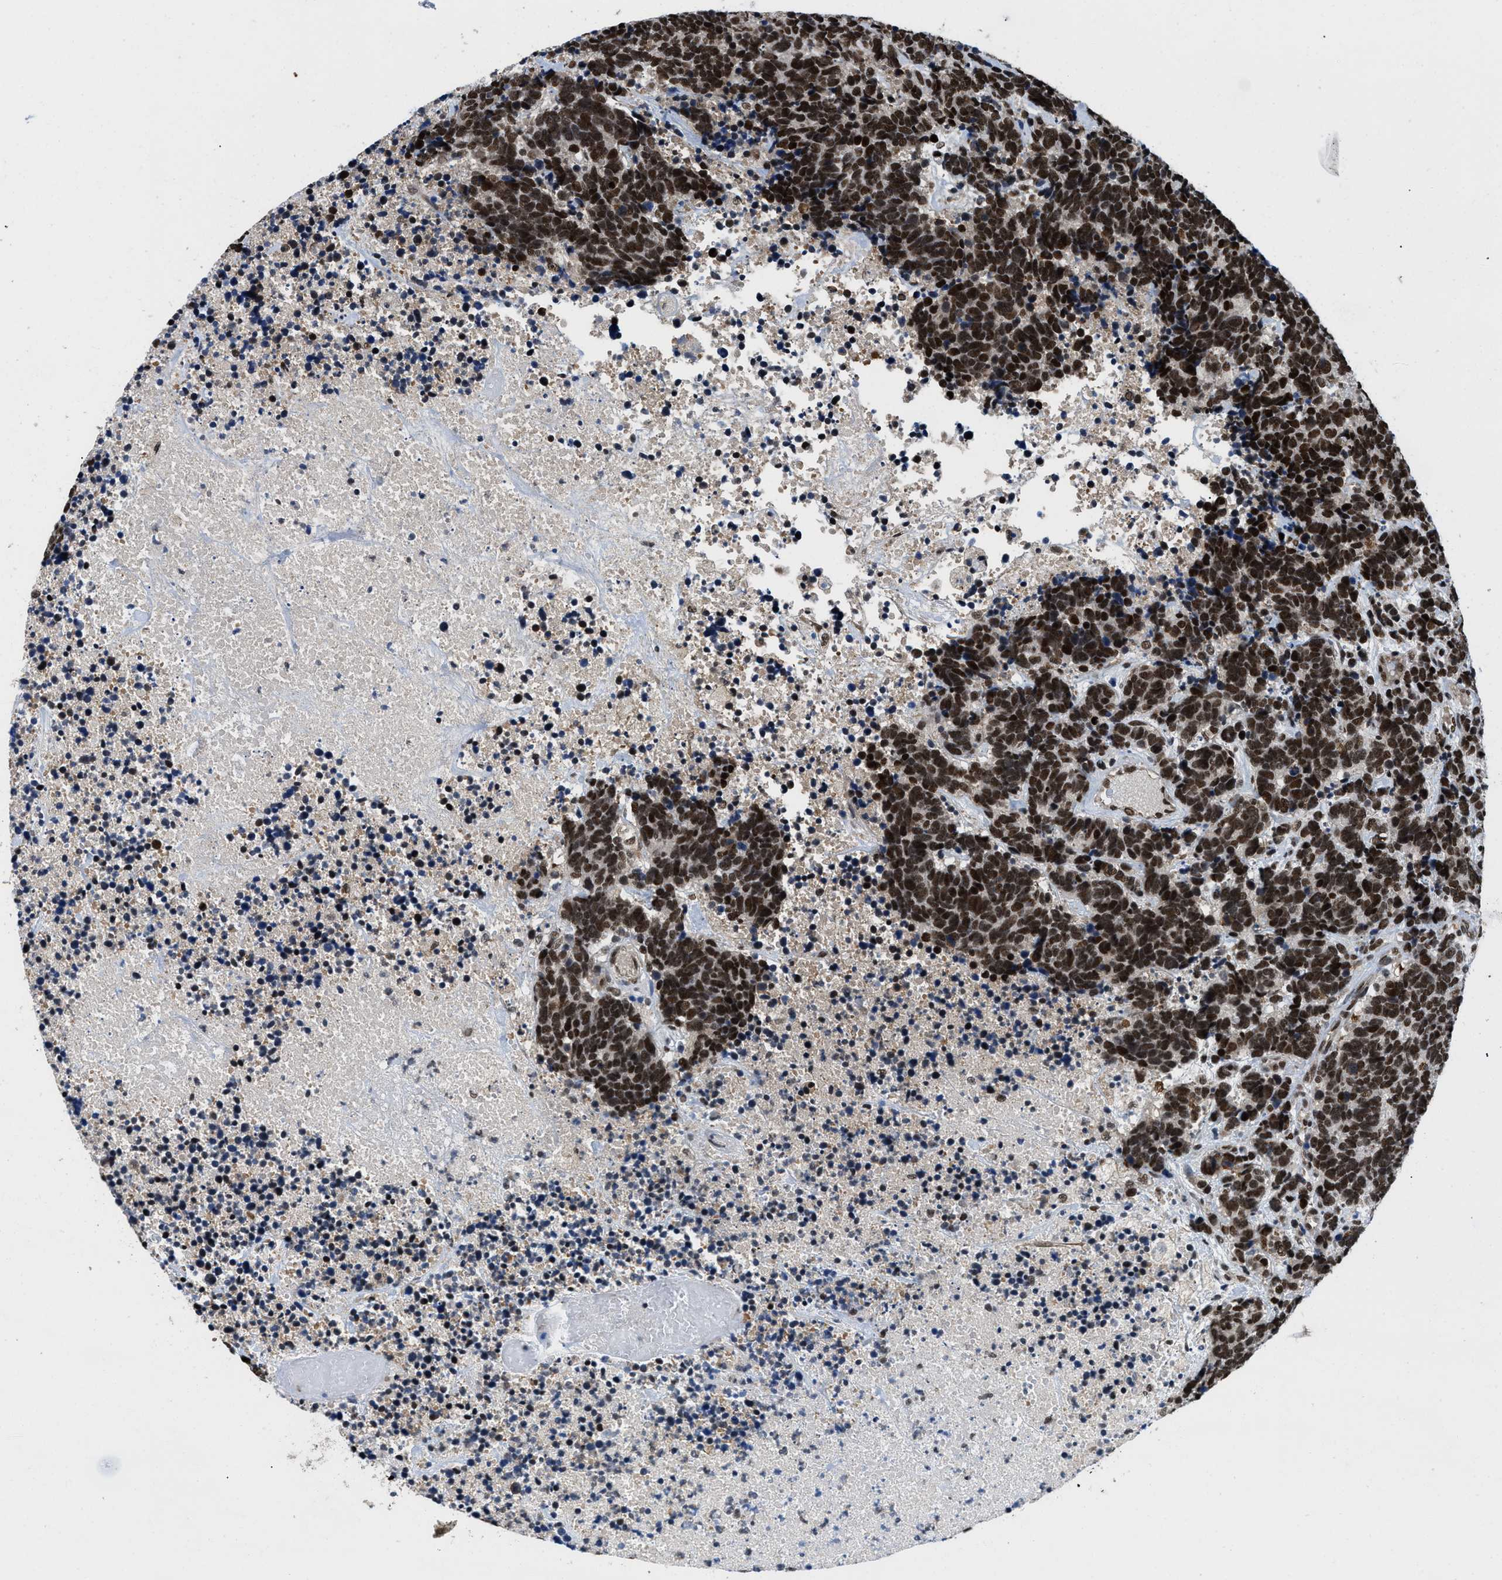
{"staining": {"intensity": "strong", "quantity": ">75%", "location": "nuclear"}, "tissue": "carcinoid", "cell_type": "Tumor cells", "image_type": "cancer", "snomed": [{"axis": "morphology", "description": "Carcinoma, NOS"}, {"axis": "morphology", "description": "Carcinoid, malignant, NOS"}, {"axis": "topography", "description": "Urinary bladder"}], "caption": "An immunohistochemistry image of tumor tissue is shown. Protein staining in brown highlights strong nuclear positivity in carcinoid within tumor cells.", "gene": "SAFB", "patient": {"sex": "male", "age": 57}}